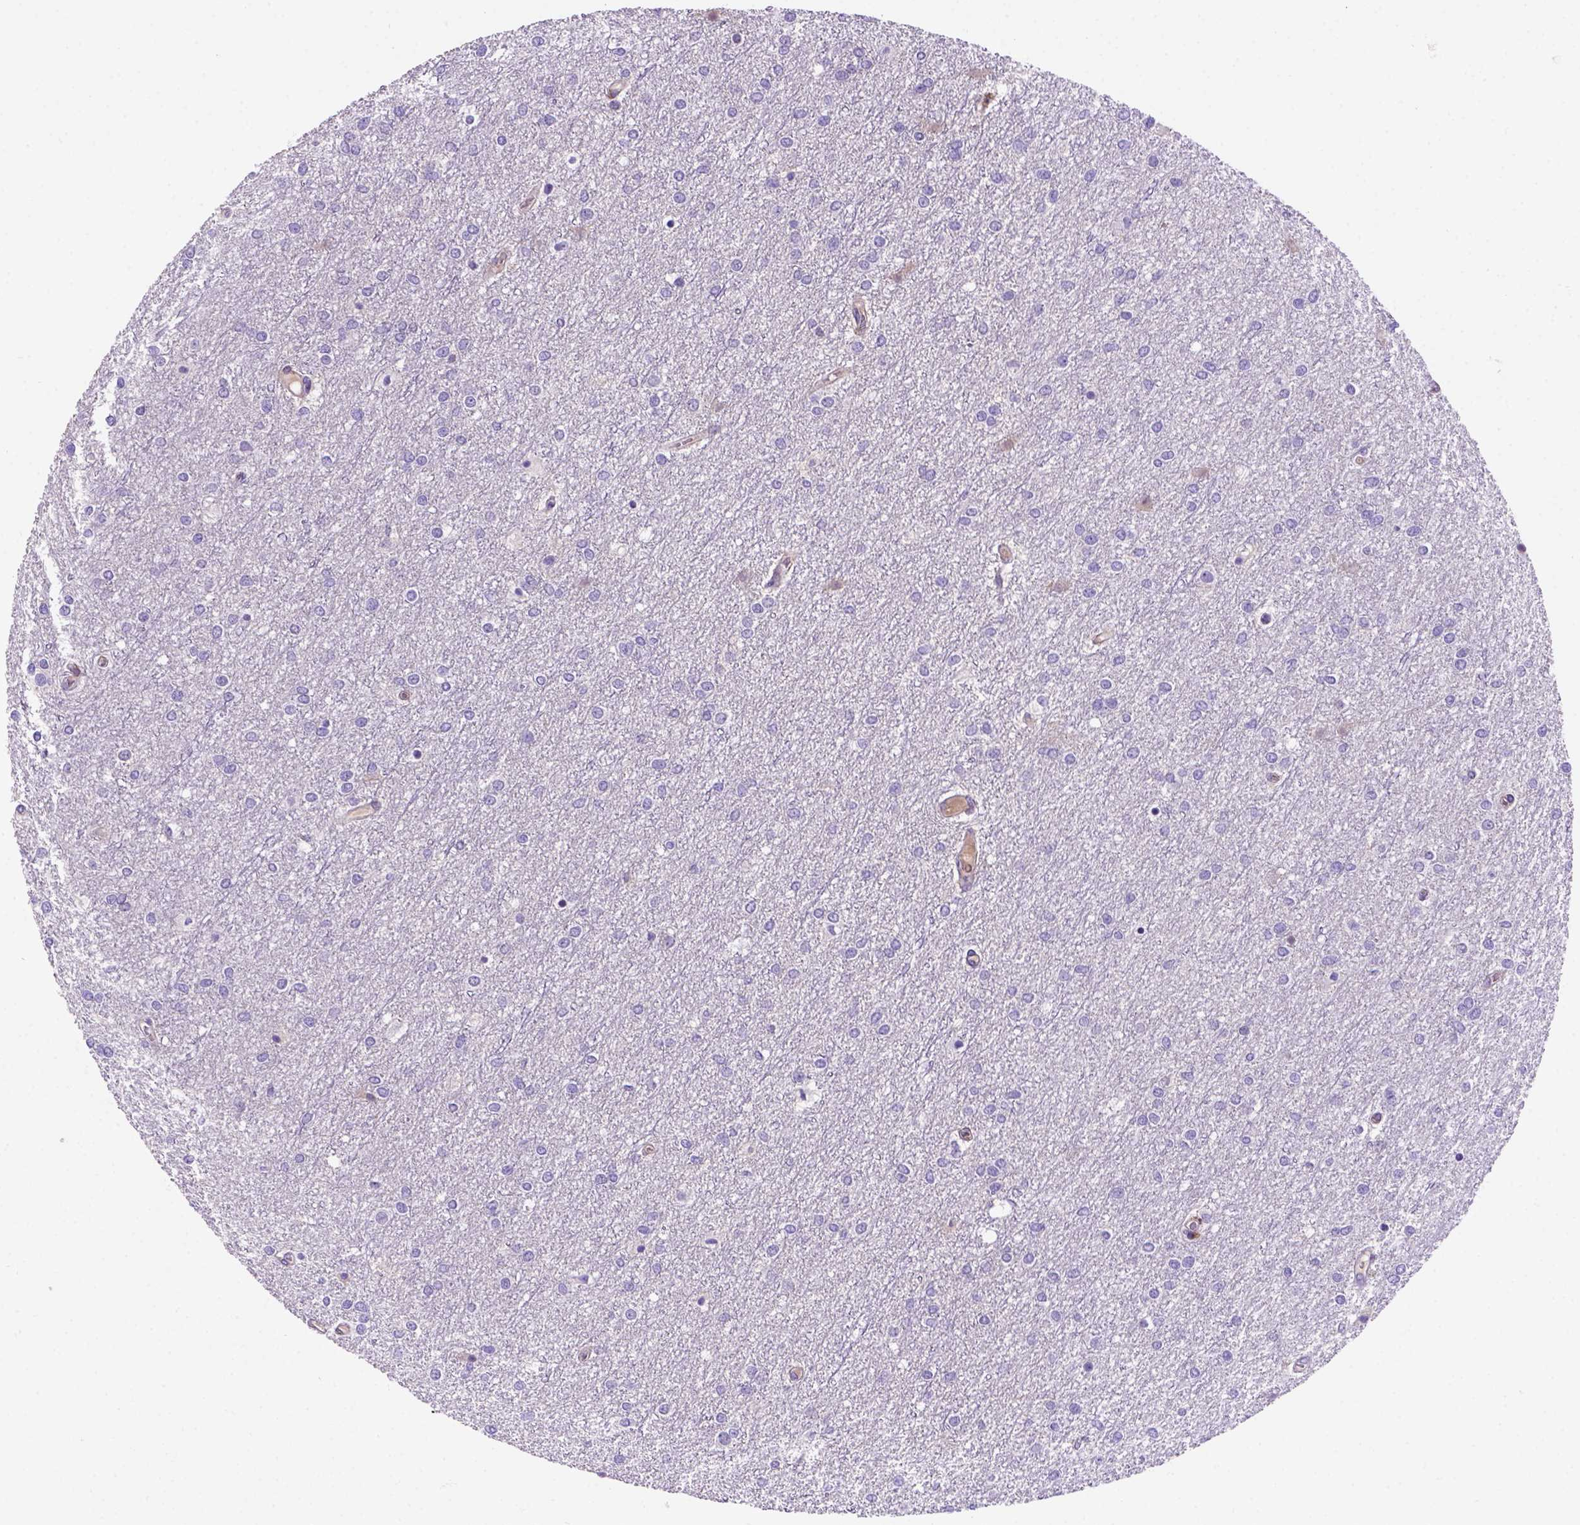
{"staining": {"intensity": "negative", "quantity": "none", "location": "none"}, "tissue": "glioma", "cell_type": "Tumor cells", "image_type": "cancer", "snomed": [{"axis": "morphology", "description": "Glioma, malignant, High grade"}, {"axis": "topography", "description": "Brain"}], "caption": "IHC histopathology image of malignant high-grade glioma stained for a protein (brown), which reveals no expression in tumor cells.", "gene": "FAM81B", "patient": {"sex": "female", "age": 61}}